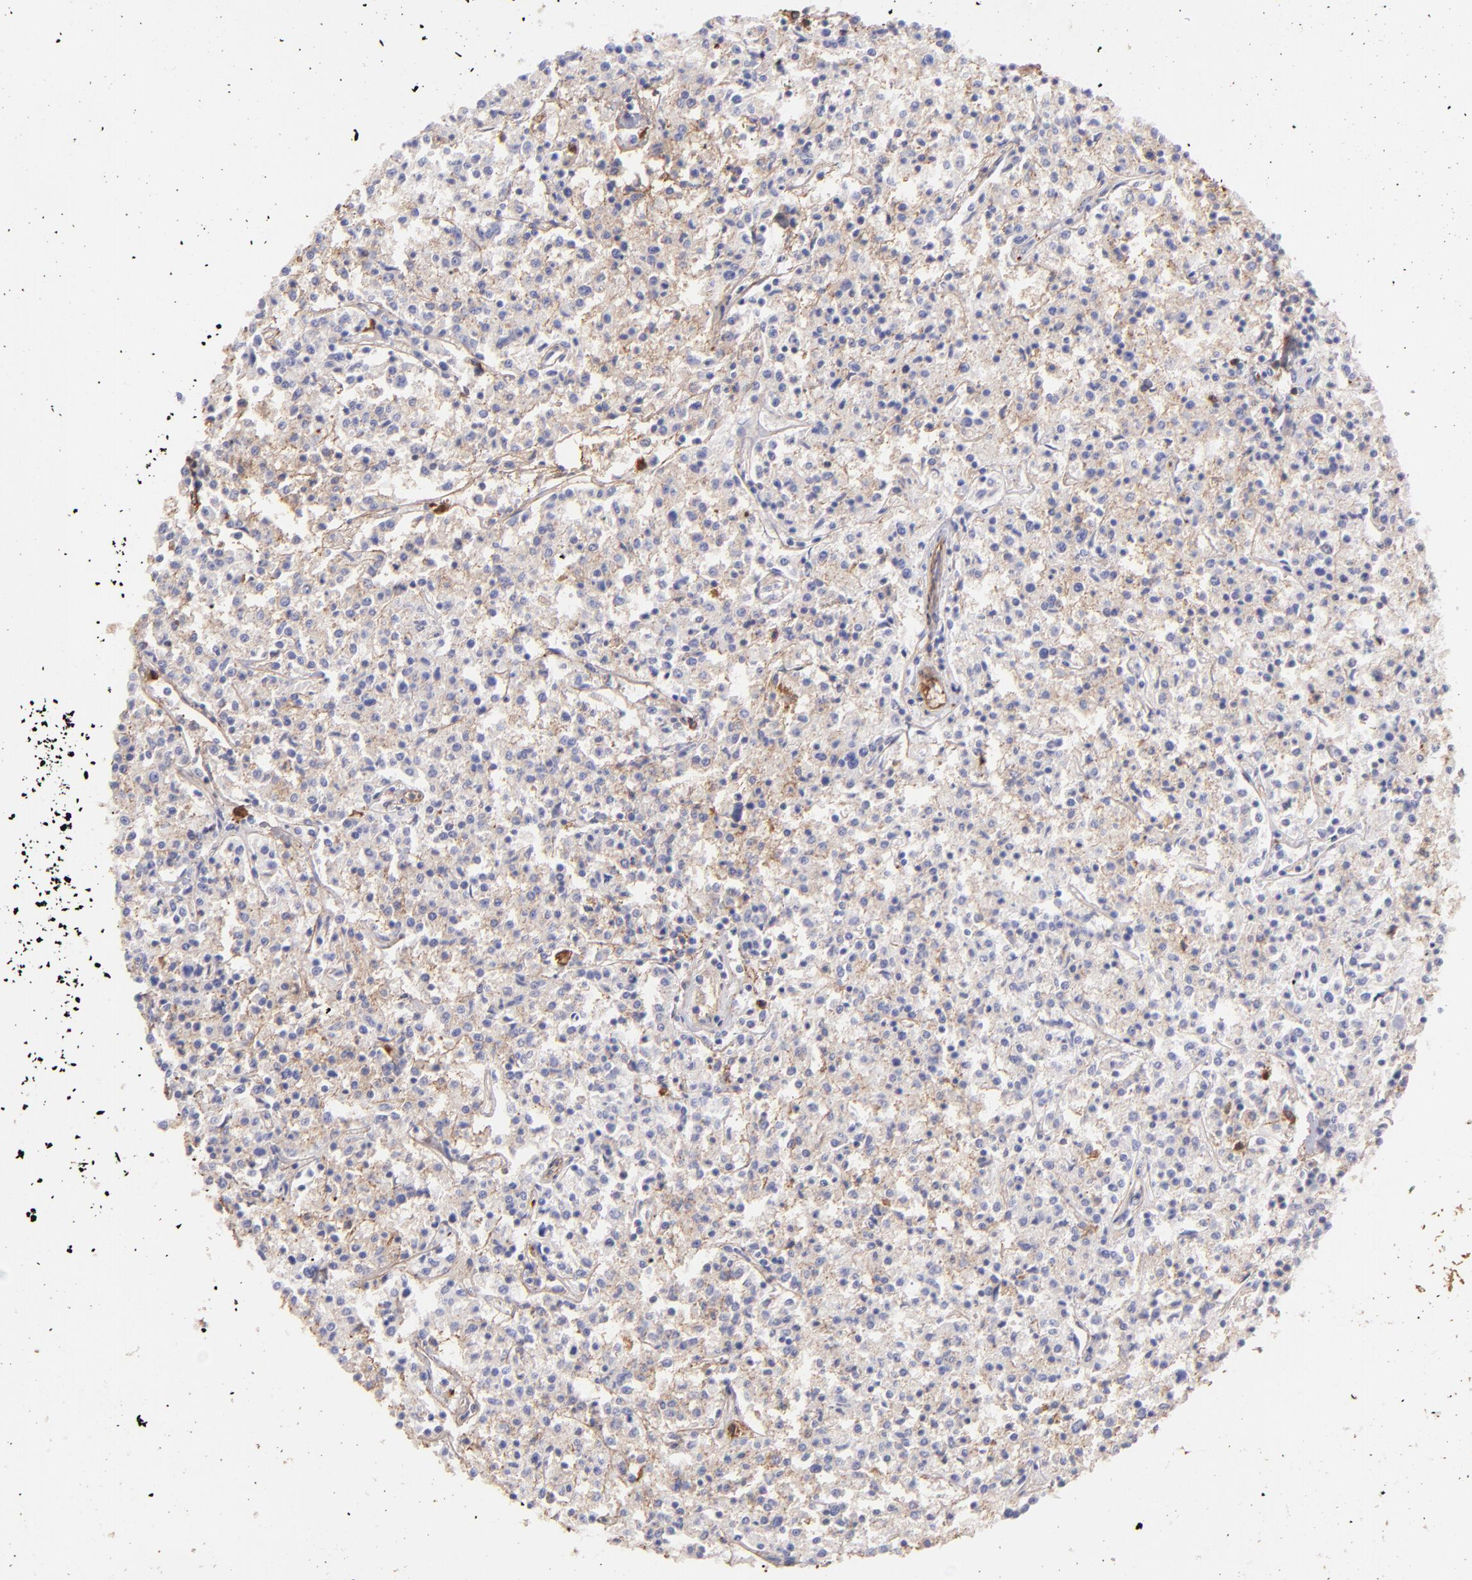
{"staining": {"intensity": "negative", "quantity": "none", "location": "none"}, "tissue": "lymphoma", "cell_type": "Tumor cells", "image_type": "cancer", "snomed": [{"axis": "morphology", "description": "Malignant lymphoma, non-Hodgkin's type, Low grade"}, {"axis": "topography", "description": "Small intestine"}], "caption": "IHC photomicrograph of neoplastic tissue: human low-grade malignant lymphoma, non-Hodgkin's type stained with DAB (3,3'-diaminobenzidine) exhibits no significant protein expression in tumor cells.", "gene": "FGB", "patient": {"sex": "female", "age": 59}}